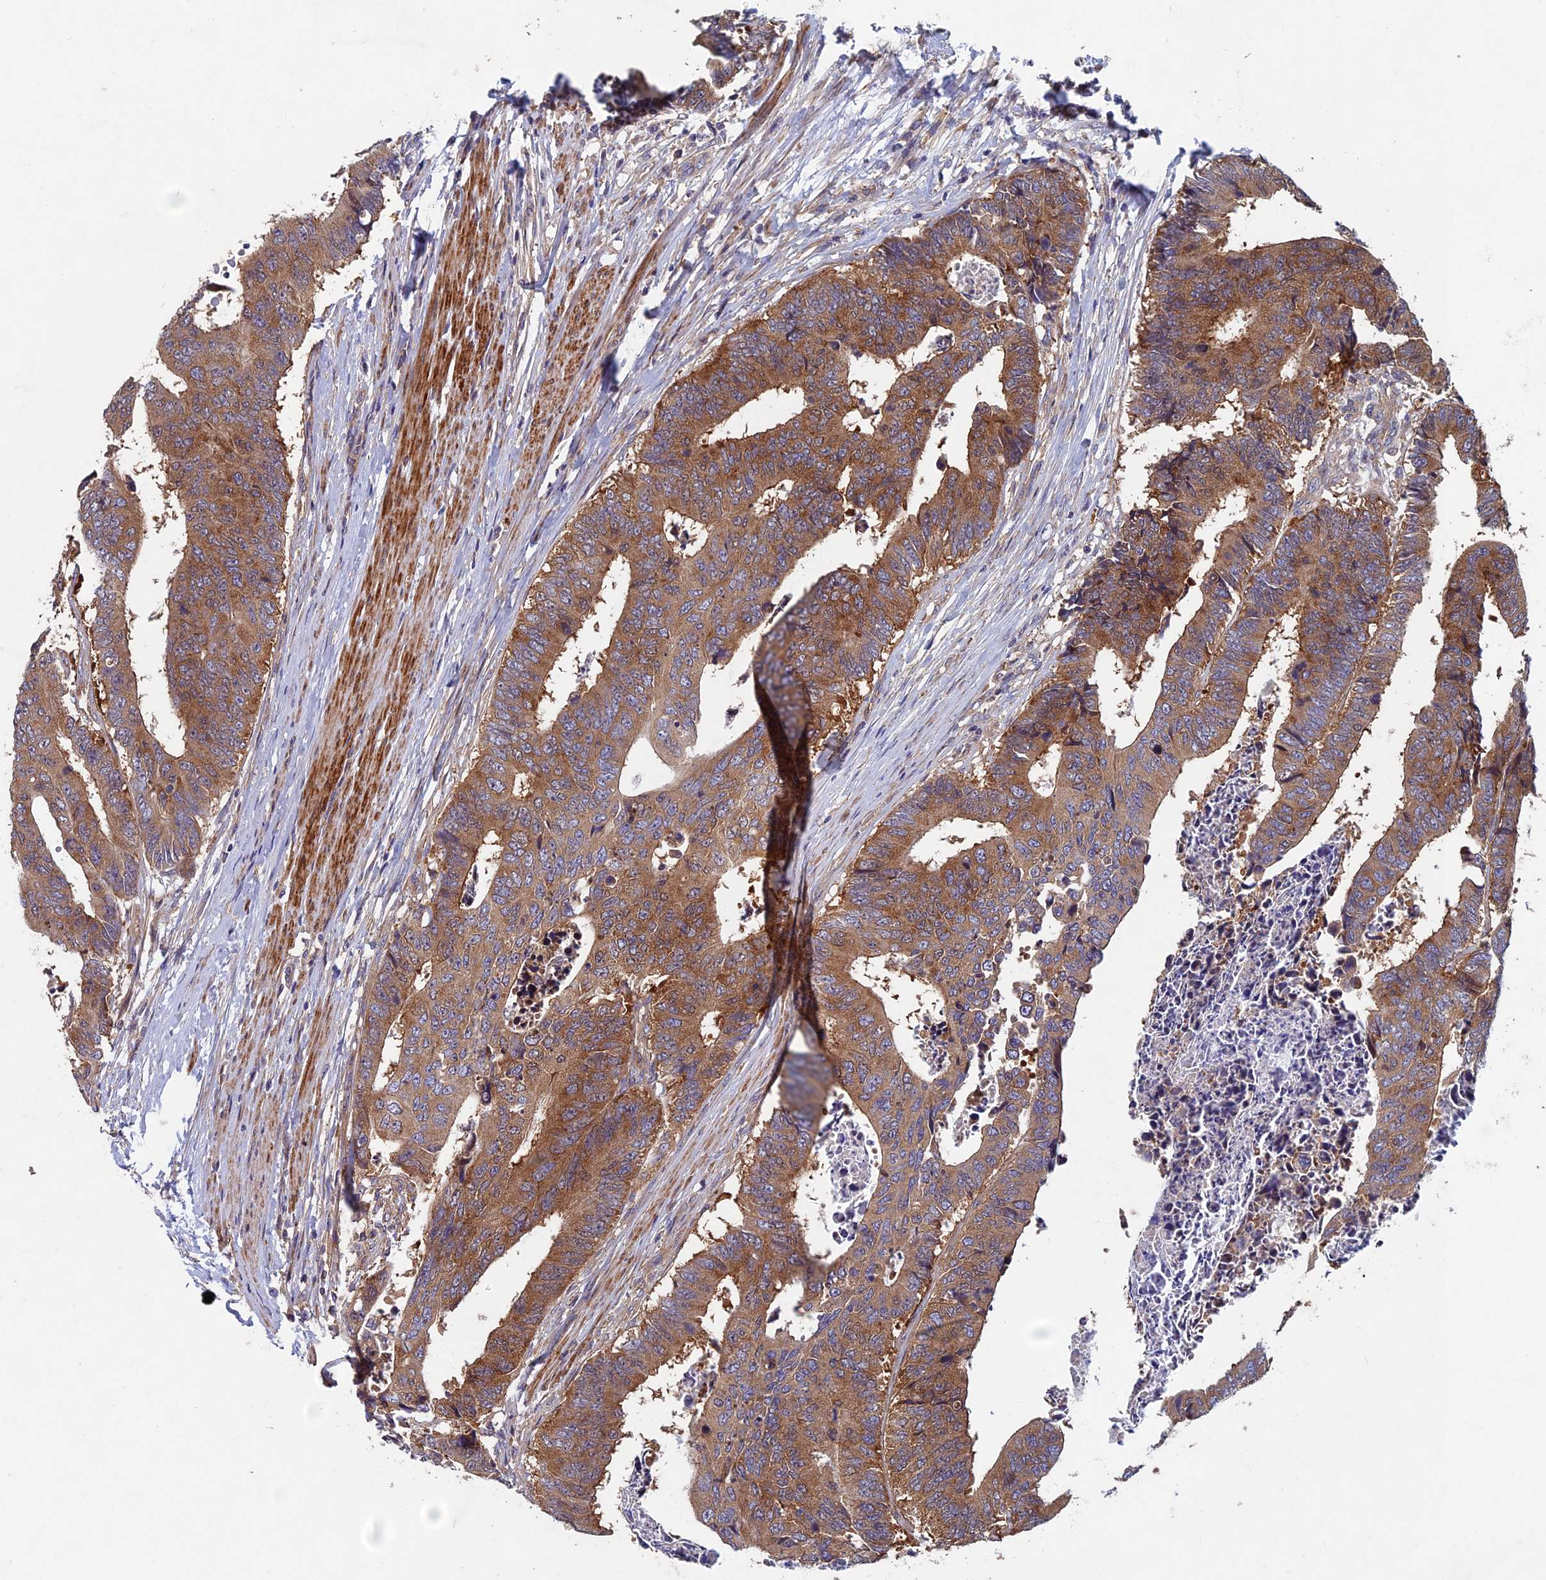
{"staining": {"intensity": "moderate", "quantity": ">75%", "location": "cytoplasmic/membranous"}, "tissue": "colorectal cancer", "cell_type": "Tumor cells", "image_type": "cancer", "snomed": [{"axis": "morphology", "description": "Adenocarcinoma, NOS"}, {"axis": "topography", "description": "Rectum"}], "caption": "Protein analysis of colorectal cancer tissue exhibits moderate cytoplasmic/membranous expression in about >75% of tumor cells. The staining was performed using DAB (3,3'-diaminobenzidine), with brown indicating positive protein expression. Nuclei are stained blue with hematoxylin.", "gene": "NCAPG", "patient": {"sex": "male", "age": 84}}